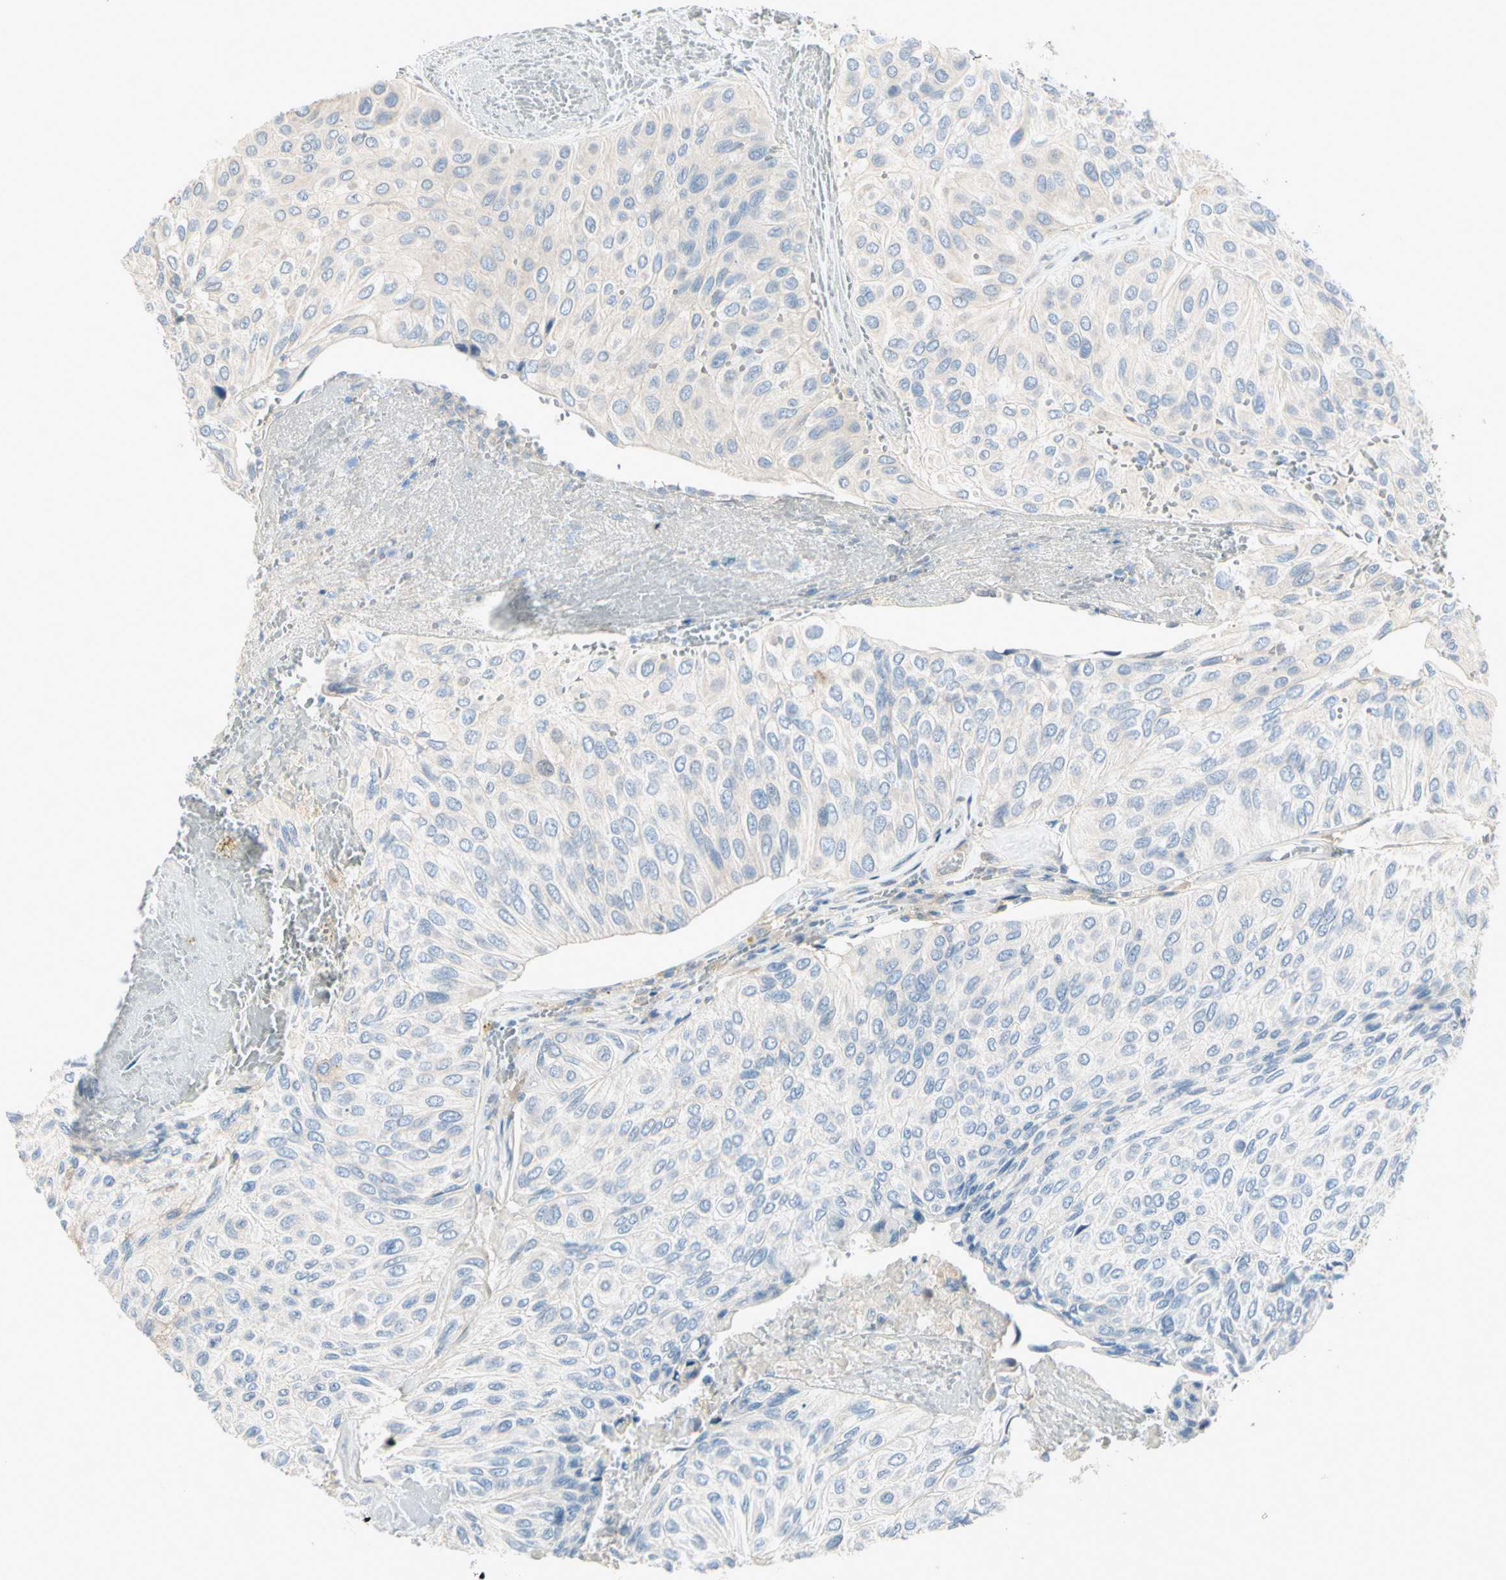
{"staining": {"intensity": "negative", "quantity": "none", "location": "none"}, "tissue": "urothelial cancer", "cell_type": "Tumor cells", "image_type": "cancer", "snomed": [{"axis": "morphology", "description": "Urothelial carcinoma, High grade"}, {"axis": "topography", "description": "Urinary bladder"}], "caption": "Immunohistochemistry of human high-grade urothelial carcinoma exhibits no positivity in tumor cells. The staining is performed using DAB (3,3'-diaminobenzidine) brown chromogen with nuclei counter-stained in using hematoxylin.", "gene": "CYP2E1", "patient": {"sex": "male", "age": 66}}